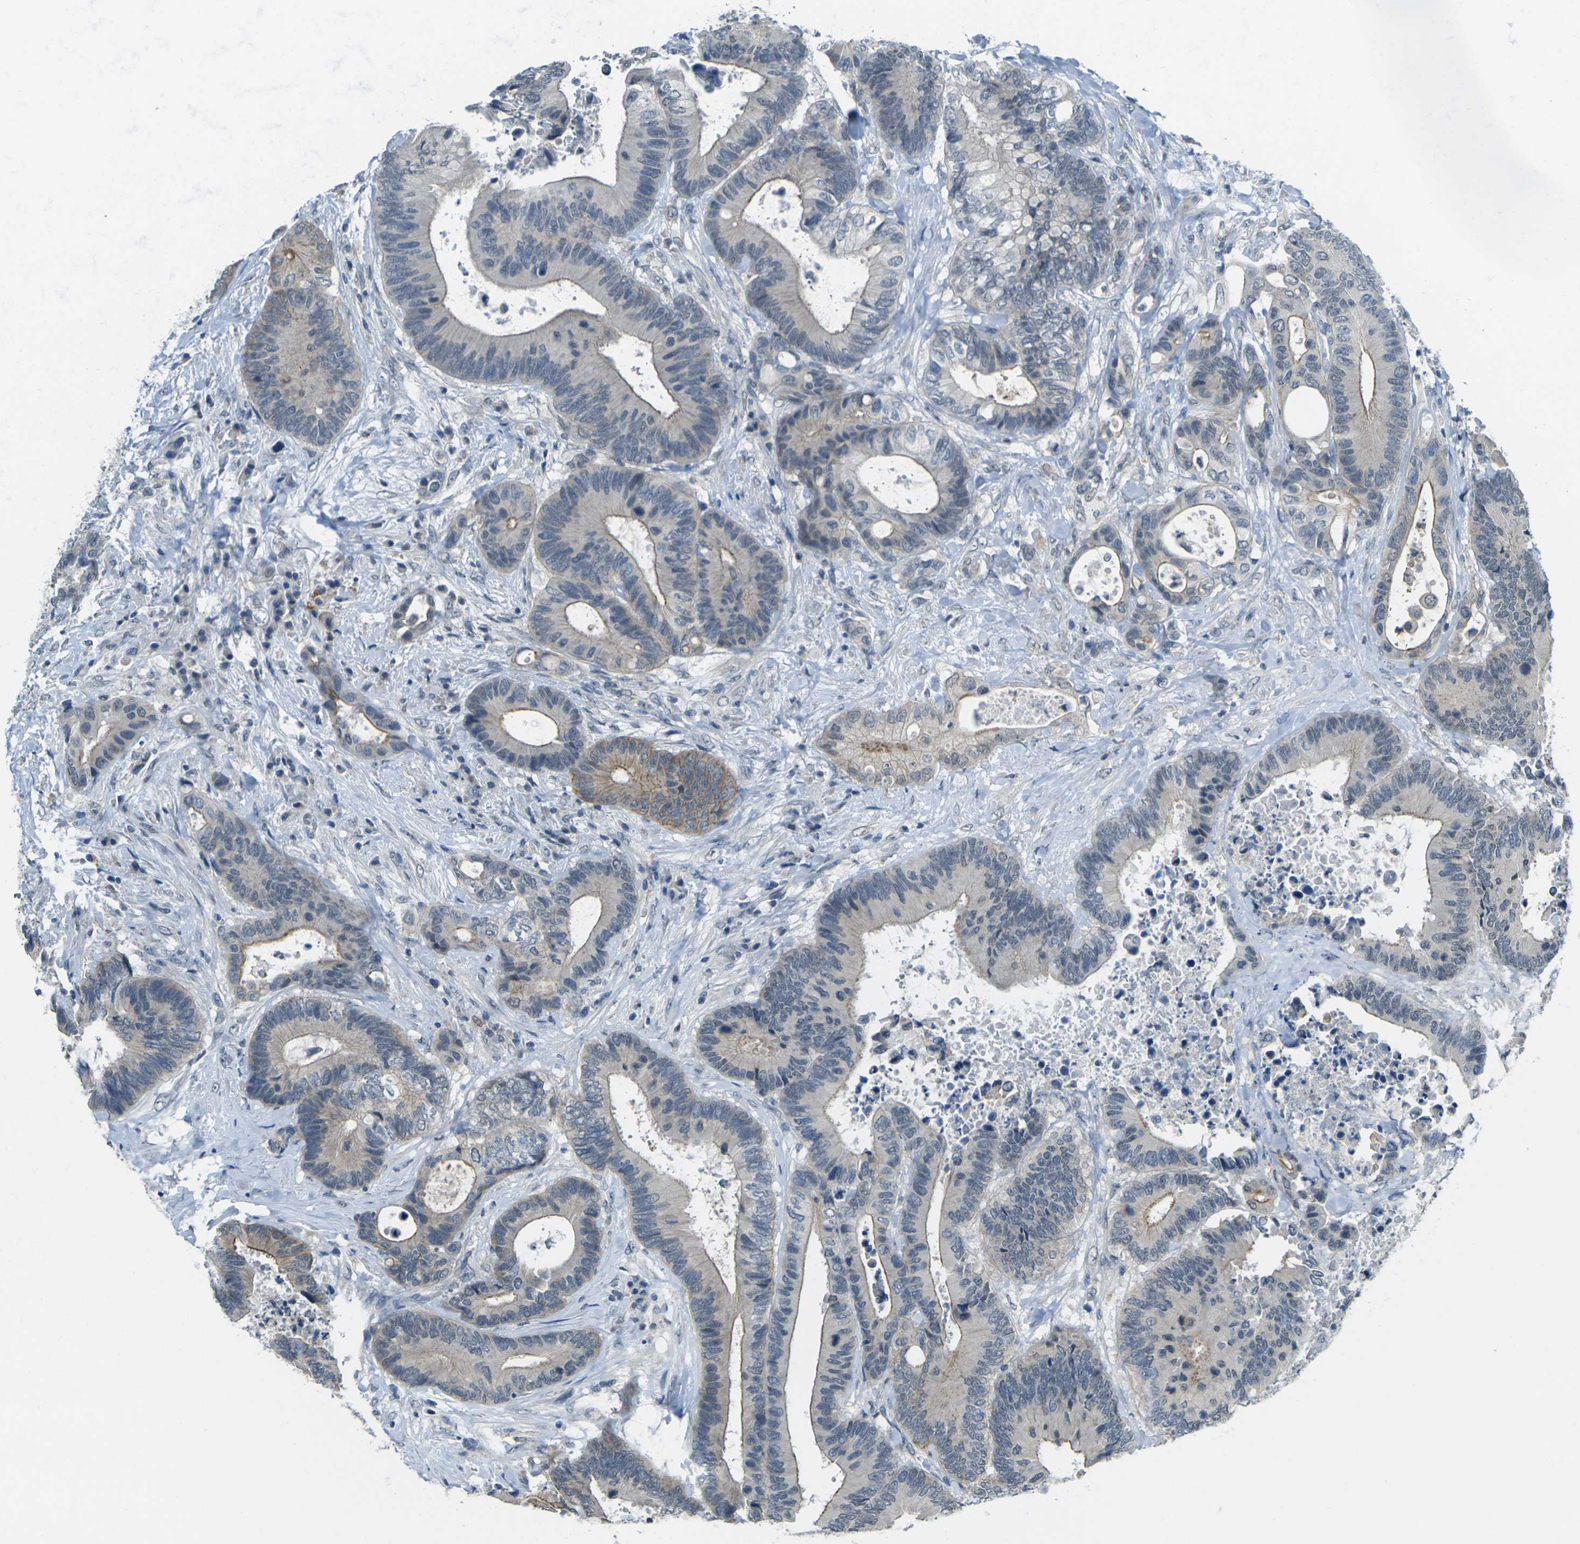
{"staining": {"intensity": "moderate", "quantity": "25%-75%", "location": "cytoplasmic/membranous"}, "tissue": "colorectal cancer", "cell_type": "Tumor cells", "image_type": "cancer", "snomed": [{"axis": "morphology", "description": "Adenocarcinoma, NOS"}, {"axis": "topography", "description": "Rectum"}], "caption": "A brown stain shows moderate cytoplasmic/membranous staining of a protein in human colorectal cancer (adenocarcinoma) tumor cells. (brown staining indicates protein expression, while blue staining denotes nuclei).", "gene": "SPTBN2", "patient": {"sex": "male", "age": 55}}